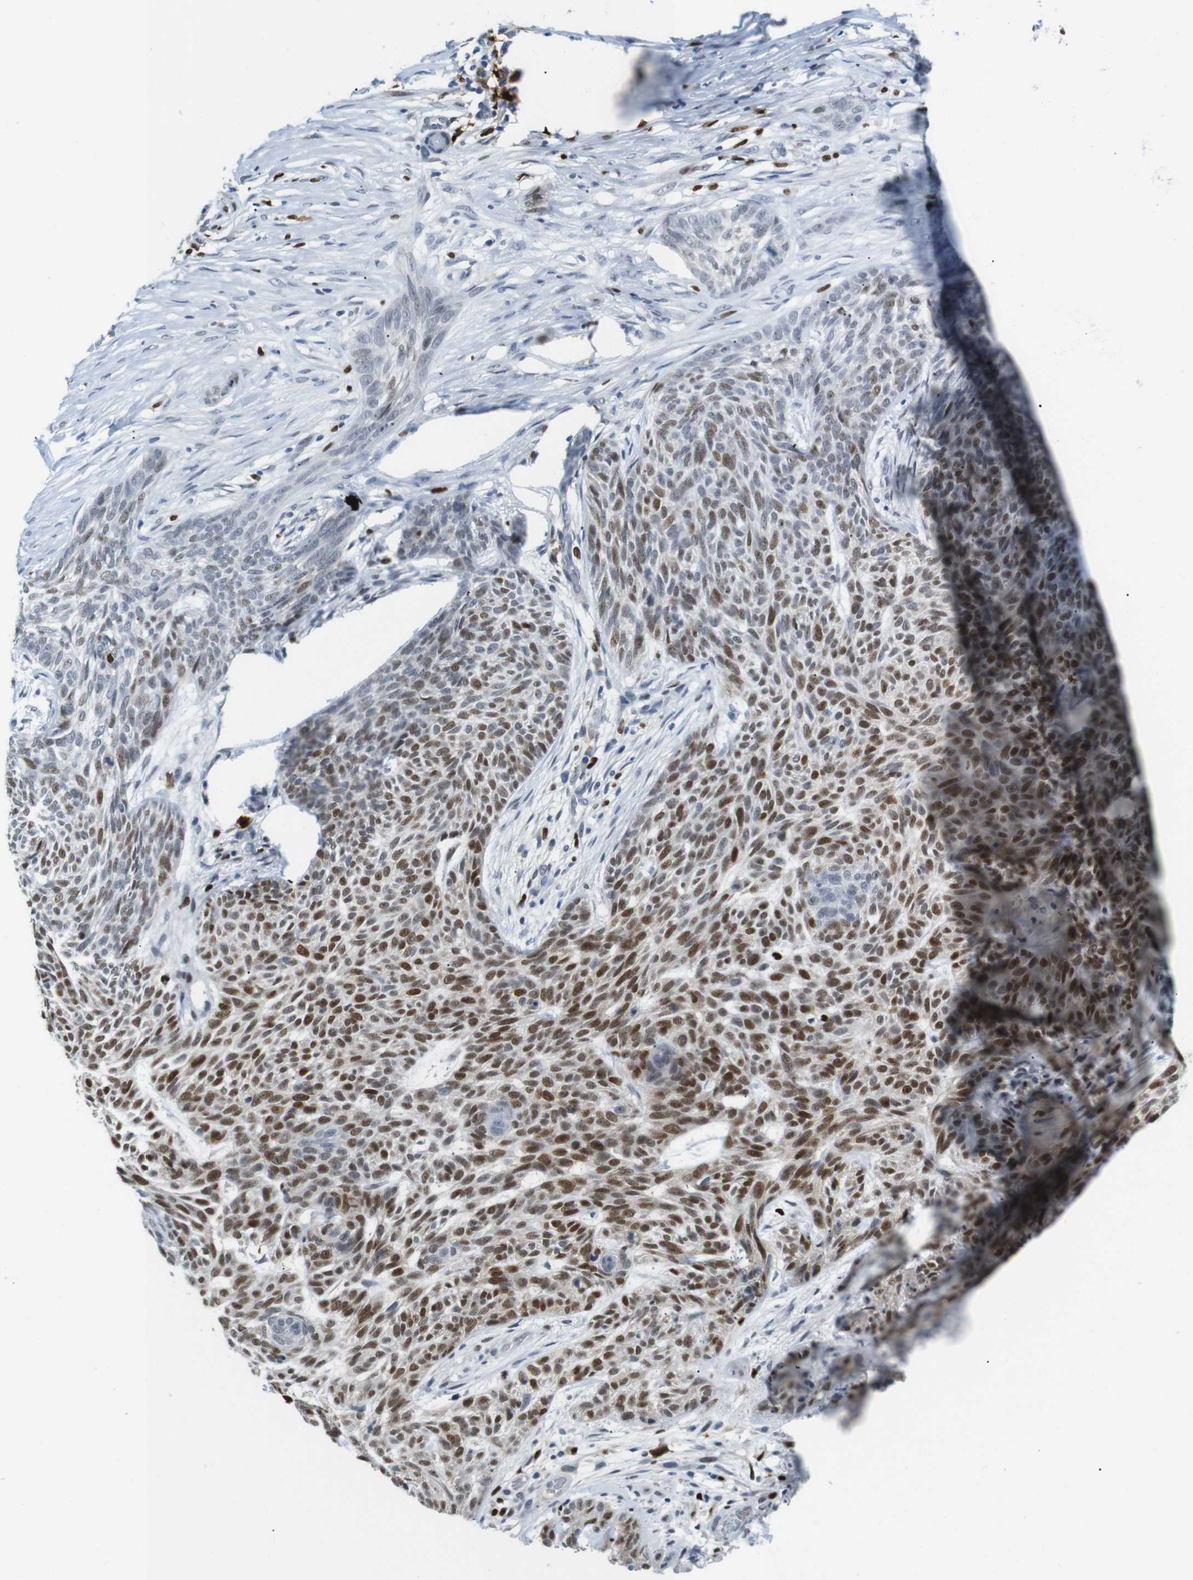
{"staining": {"intensity": "moderate", "quantity": ">75%", "location": "nuclear"}, "tissue": "skin cancer", "cell_type": "Tumor cells", "image_type": "cancer", "snomed": [{"axis": "morphology", "description": "Basal cell carcinoma"}, {"axis": "topography", "description": "Skin"}], "caption": "Moderate nuclear positivity for a protein is appreciated in approximately >75% of tumor cells of skin cancer (basal cell carcinoma) using immunohistochemistry.", "gene": "IRF8", "patient": {"sex": "female", "age": 59}}